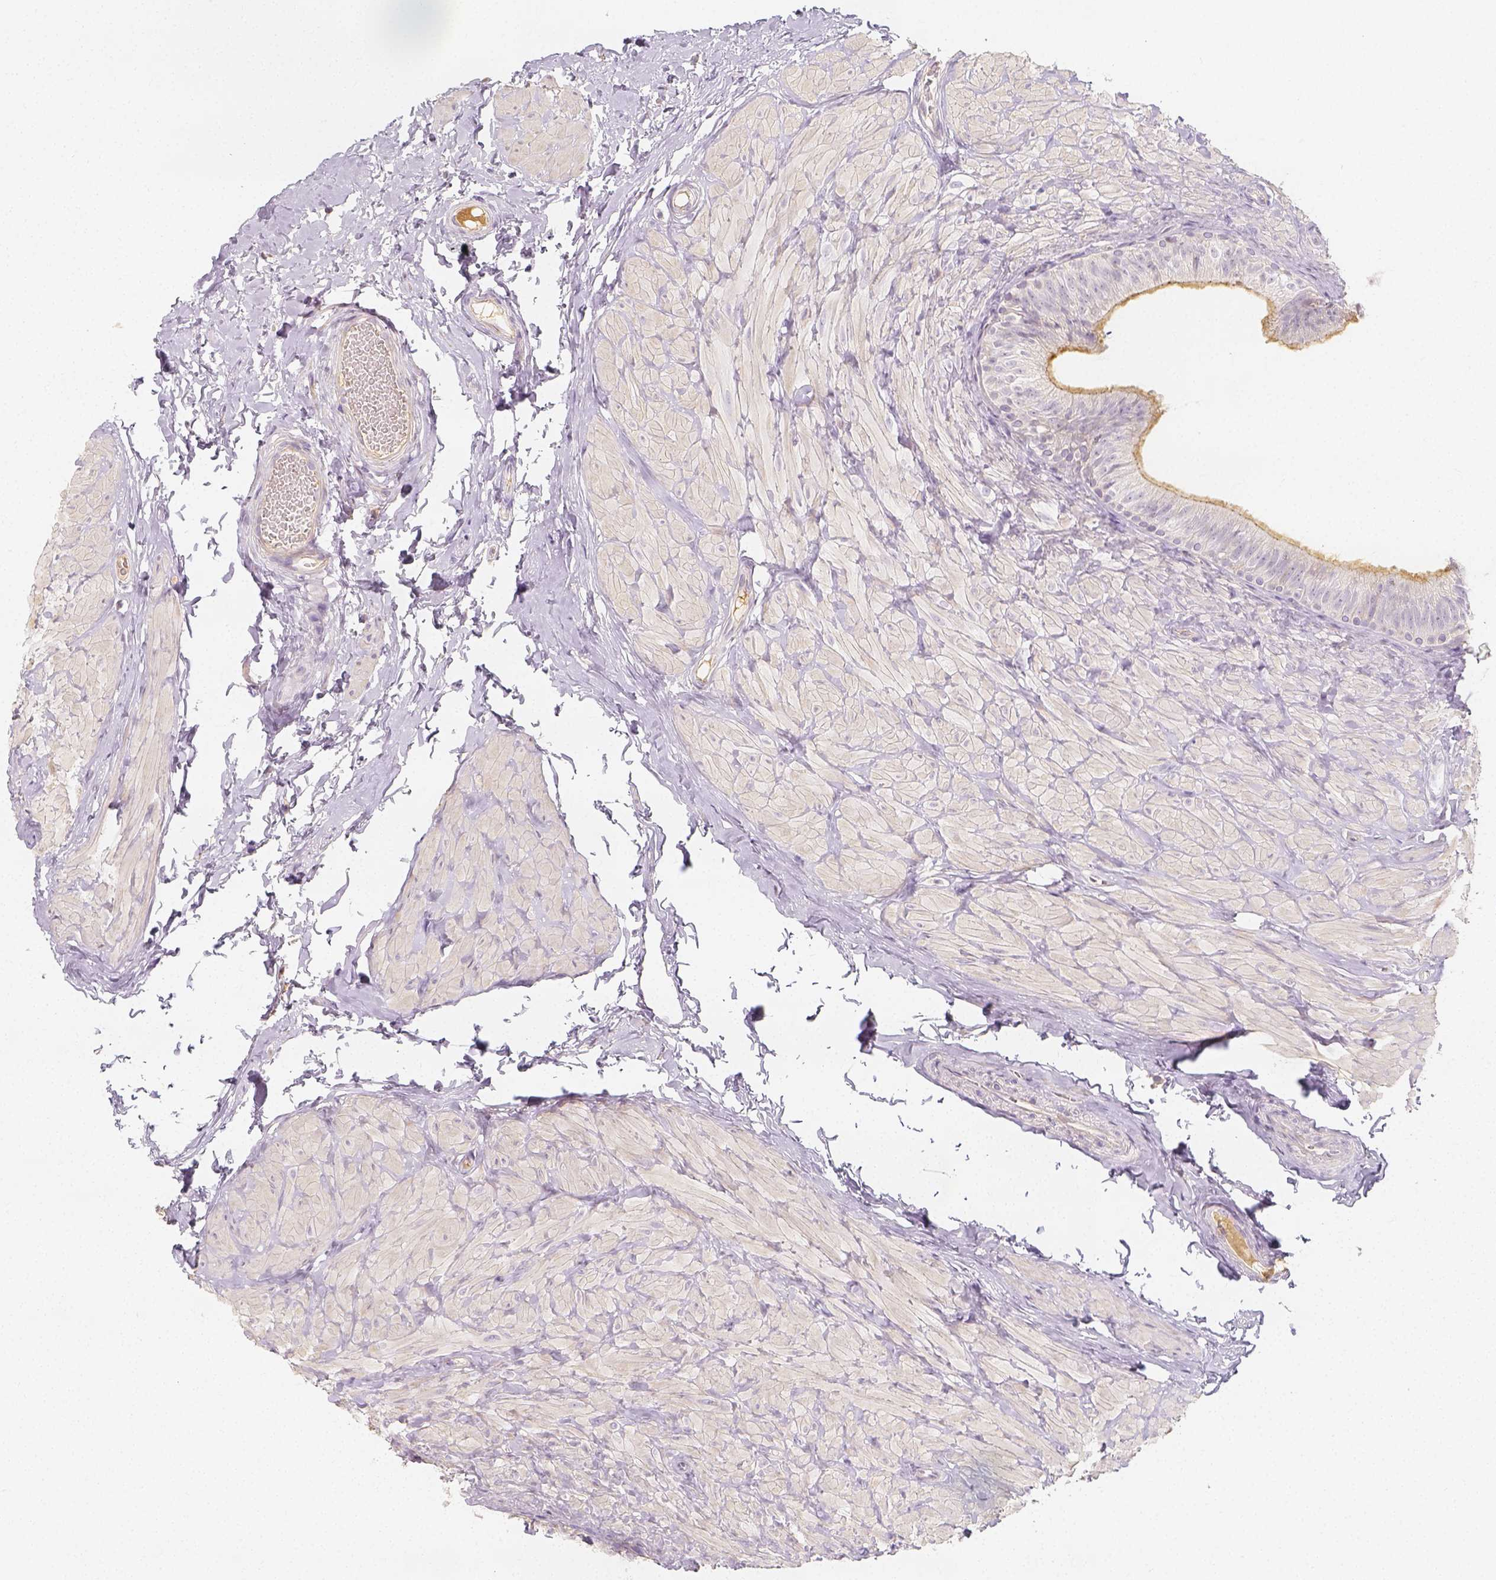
{"staining": {"intensity": "moderate", "quantity": ">75%", "location": "cytoplasmic/membranous"}, "tissue": "epididymis", "cell_type": "Glandular cells", "image_type": "normal", "snomed": [{"axis": "morphology", "description": "Normal tissue, NOS"}, {"axis": "topography", "description": "Epididymis, spermatic cord, NOS"}, {"axis": "topography", "description": "Epididymis"}, {"axis": "topography", "description": "Peripheral nerve tissue"}], "caption": "Immunohistochemistry micrograph of unremarkable epididymis stained for a protein (brown), which reveals medium levels of moderate cytoplasmic/membranous expression in about >75% of glandular cells.", "gene": "PTPRJ", "patient": {"sex": "male", "age": 29}}